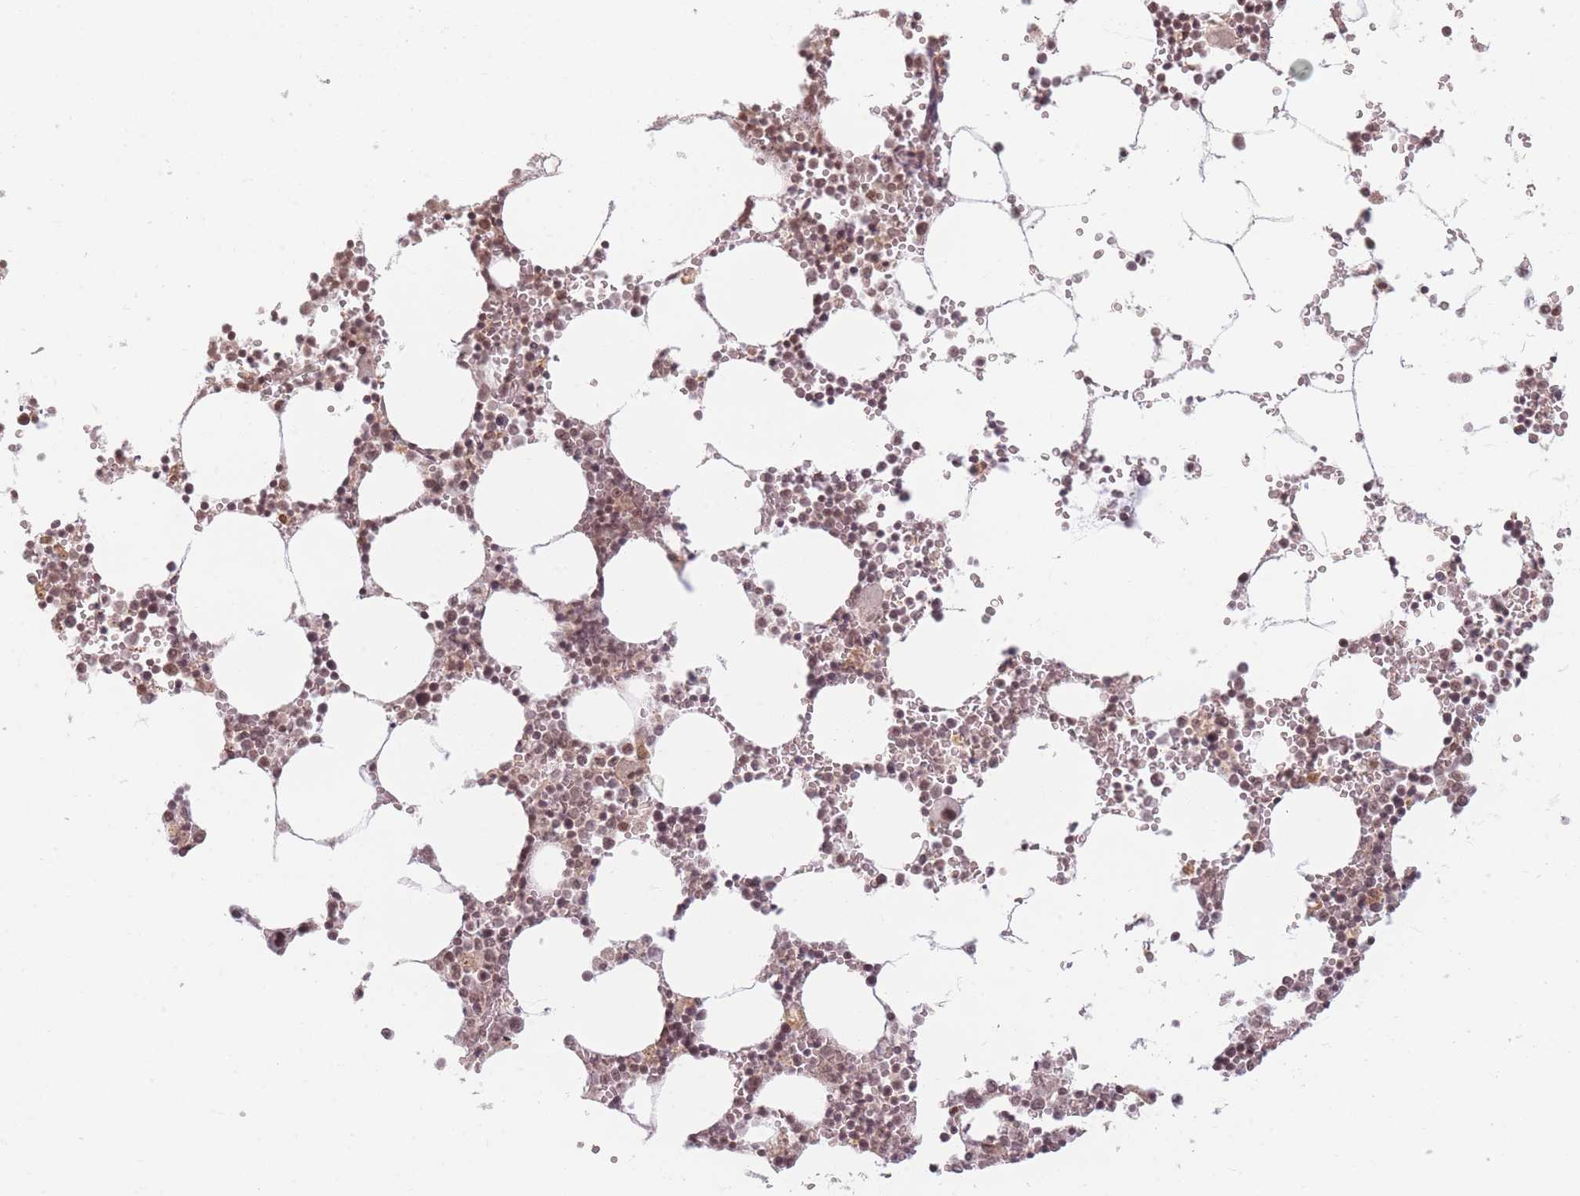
{"staining": {"intensity": "moderate", "quantity": ">75%", "location": "nuclear"}, "tissue": "bone marrow", "cell_type": "Hematopoietic cells", "image_type": "normal", "snomed": [{"axis": "morphology", "description": "Normal tissue, NOS"}, {"axis": "topography", "description": "Bone marrow"}], "caption": "This micrograph displays immunohistochemistry (IHC) staining of unremarkable human bone marrow, with medium moderate nuclear positivity in about >75% of hematopoietic cells.", "gene": "SPATA45", "patient": {"sex": "female", "age": 64}}